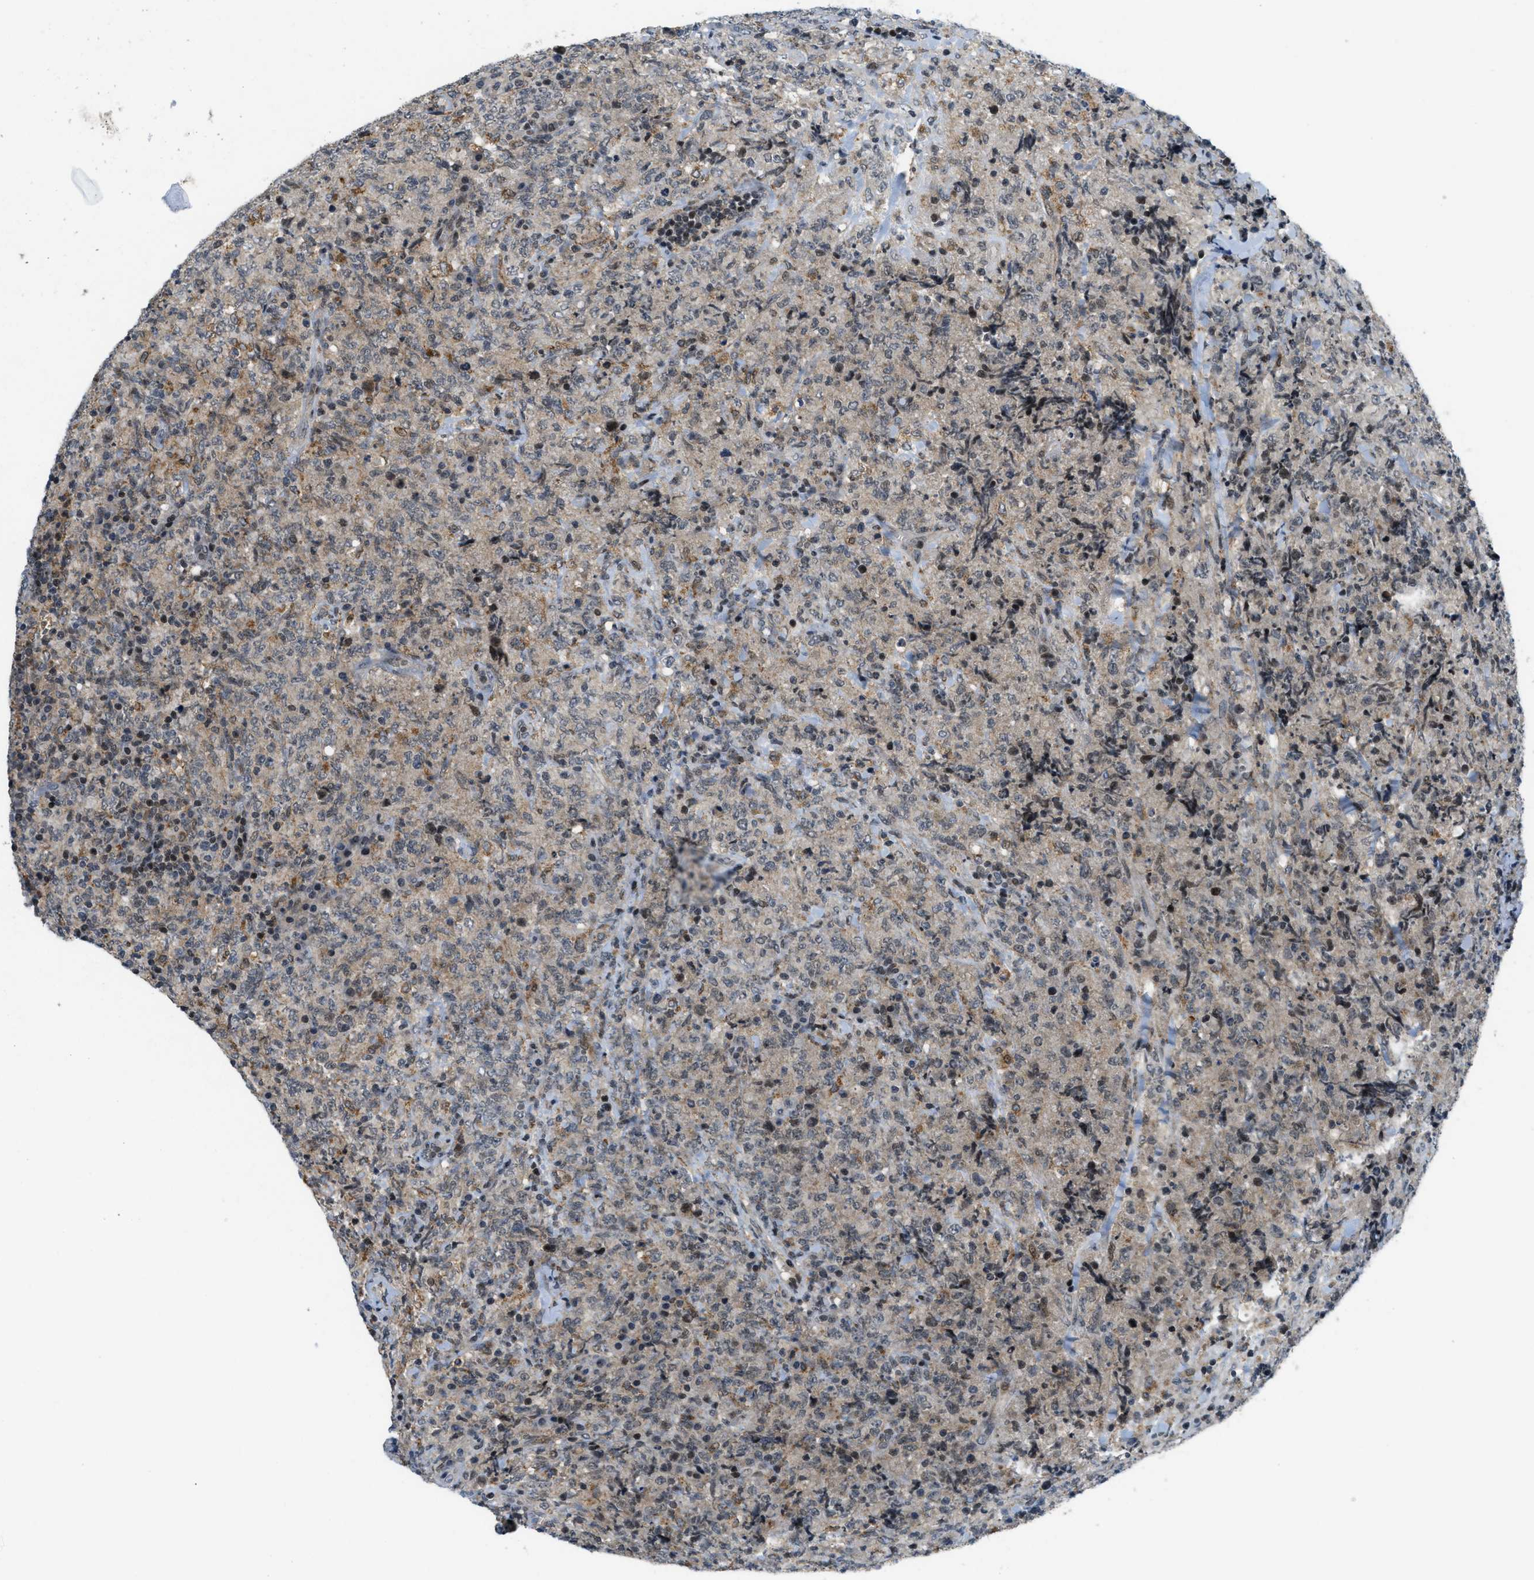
{"staining": {"intensity": "moderate", "quantity": "<25%", "location": "cytoplasmic/membranous,nuclear"}, "tissue": "lymphoma", "cell_type": "Tumor cells", "image_type": "cancer", "snomed": [{"axis": "morphology", "description": "Malignant lymphoma, non-Hodgkin's type, High grade"}, {"axis": "topography", "description": "Tonsil"}], "caption": "This histopathology image demonstrates immunohistochemistry staining of lymphoma, with low moderate cytoplasmic/membranous and nuclear positivity in approximately <25% of tumor cells.", "gene": "ING1", "patient": {"sex": "female", "age": 36}}